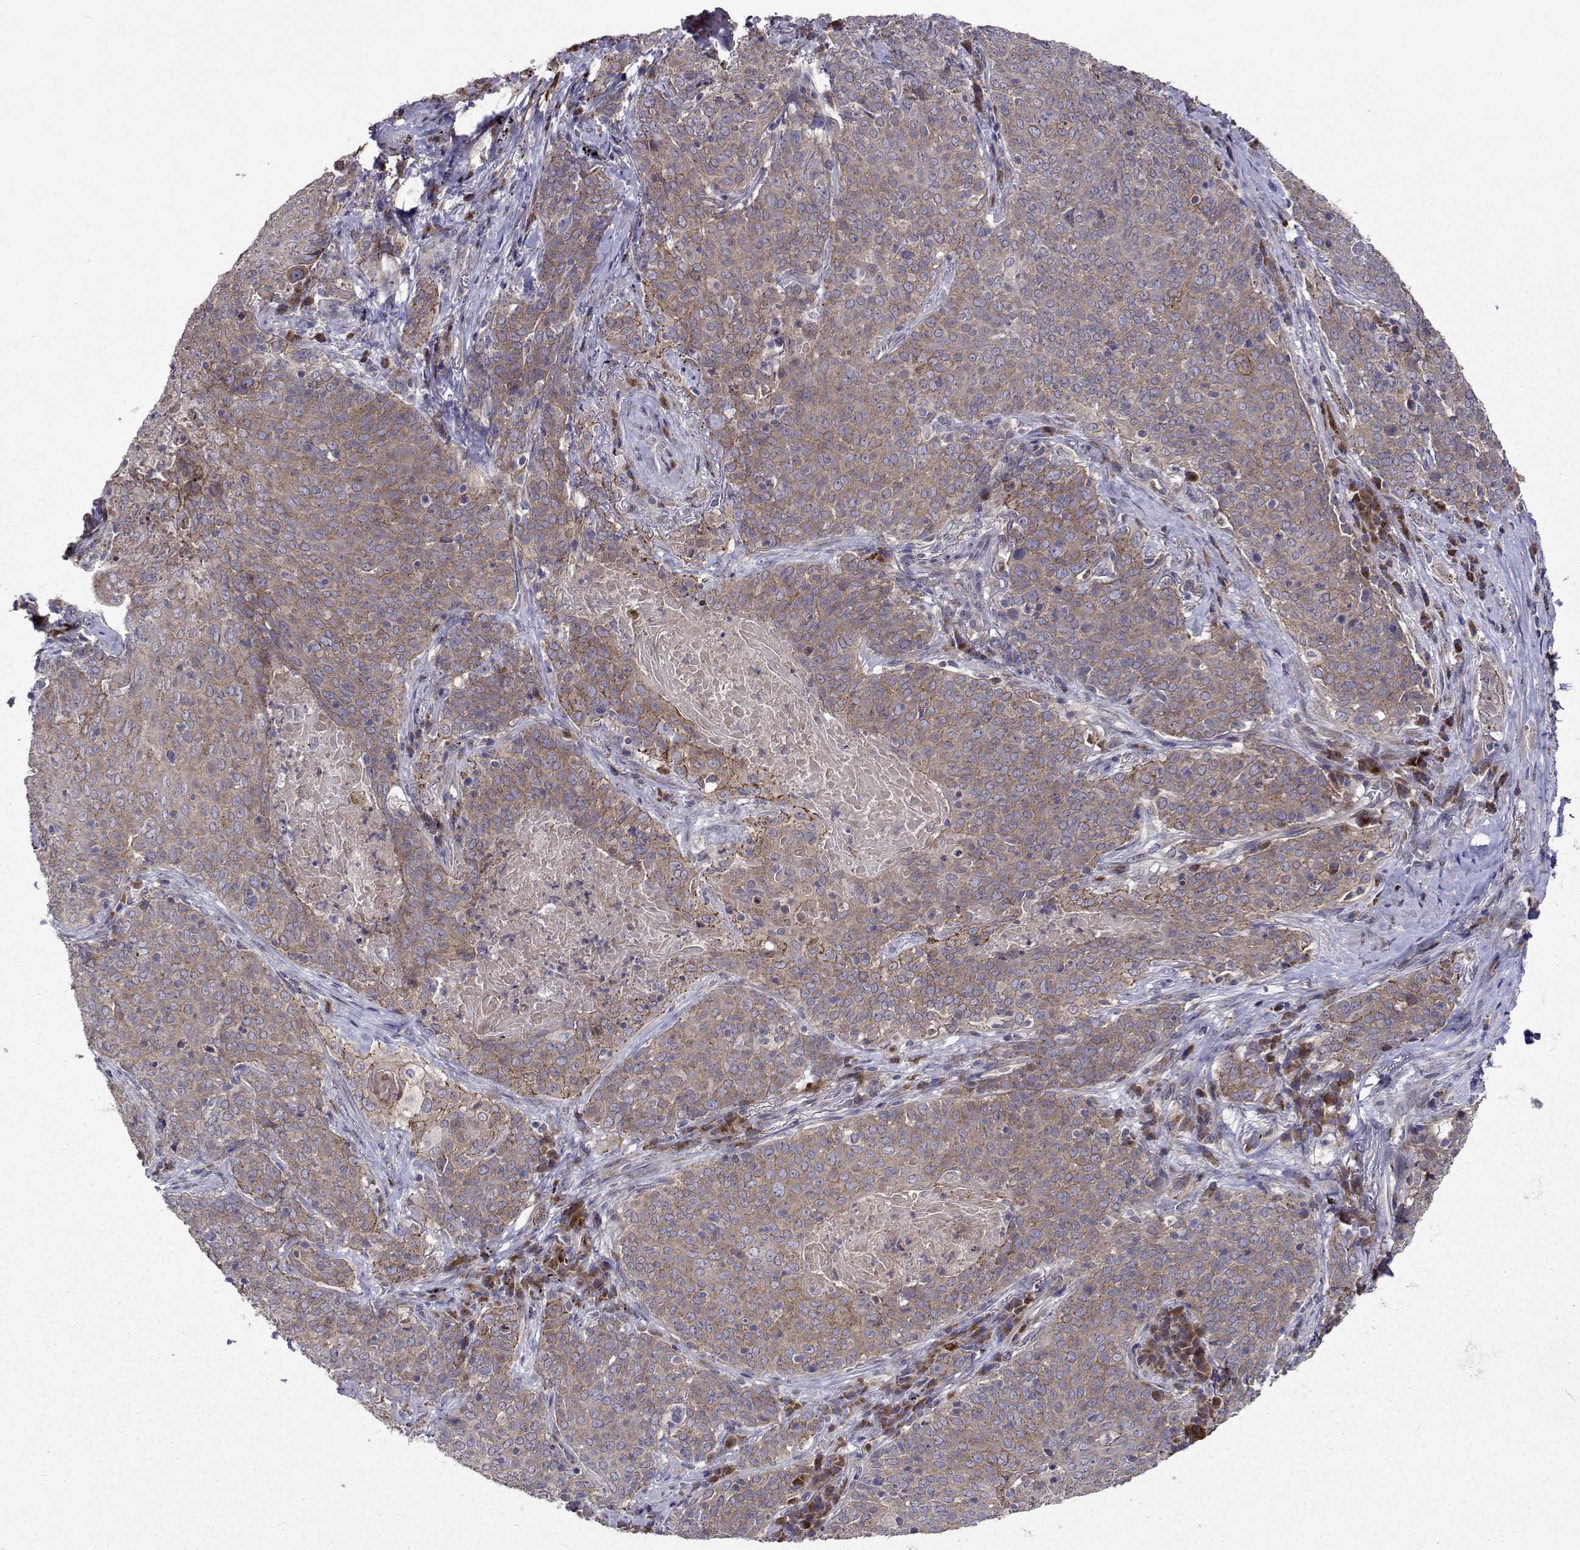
{"staining": {"intensity": "weak", "quantity": ">75%", "location": "cytoplasmic/membranous"}, "tissue": "lung cancer", "cell_type": "Tumor cells", "image_type": "cancer", "snomed": [{"axis": "morphology", "description": "Squamous cell carcinoma, NOS"}, {"axis": "topography", "description": "Lung"}], "caption": "This photomicrograph demonstrates immunohistochemistry staining of human lung squamous cell carcinoma, with low weak cytoplasmic/membranous positivity in approximately >75% of tumor cells.", "gene": "TARBP2", "patient": {"sex": "male", "age": 82}}